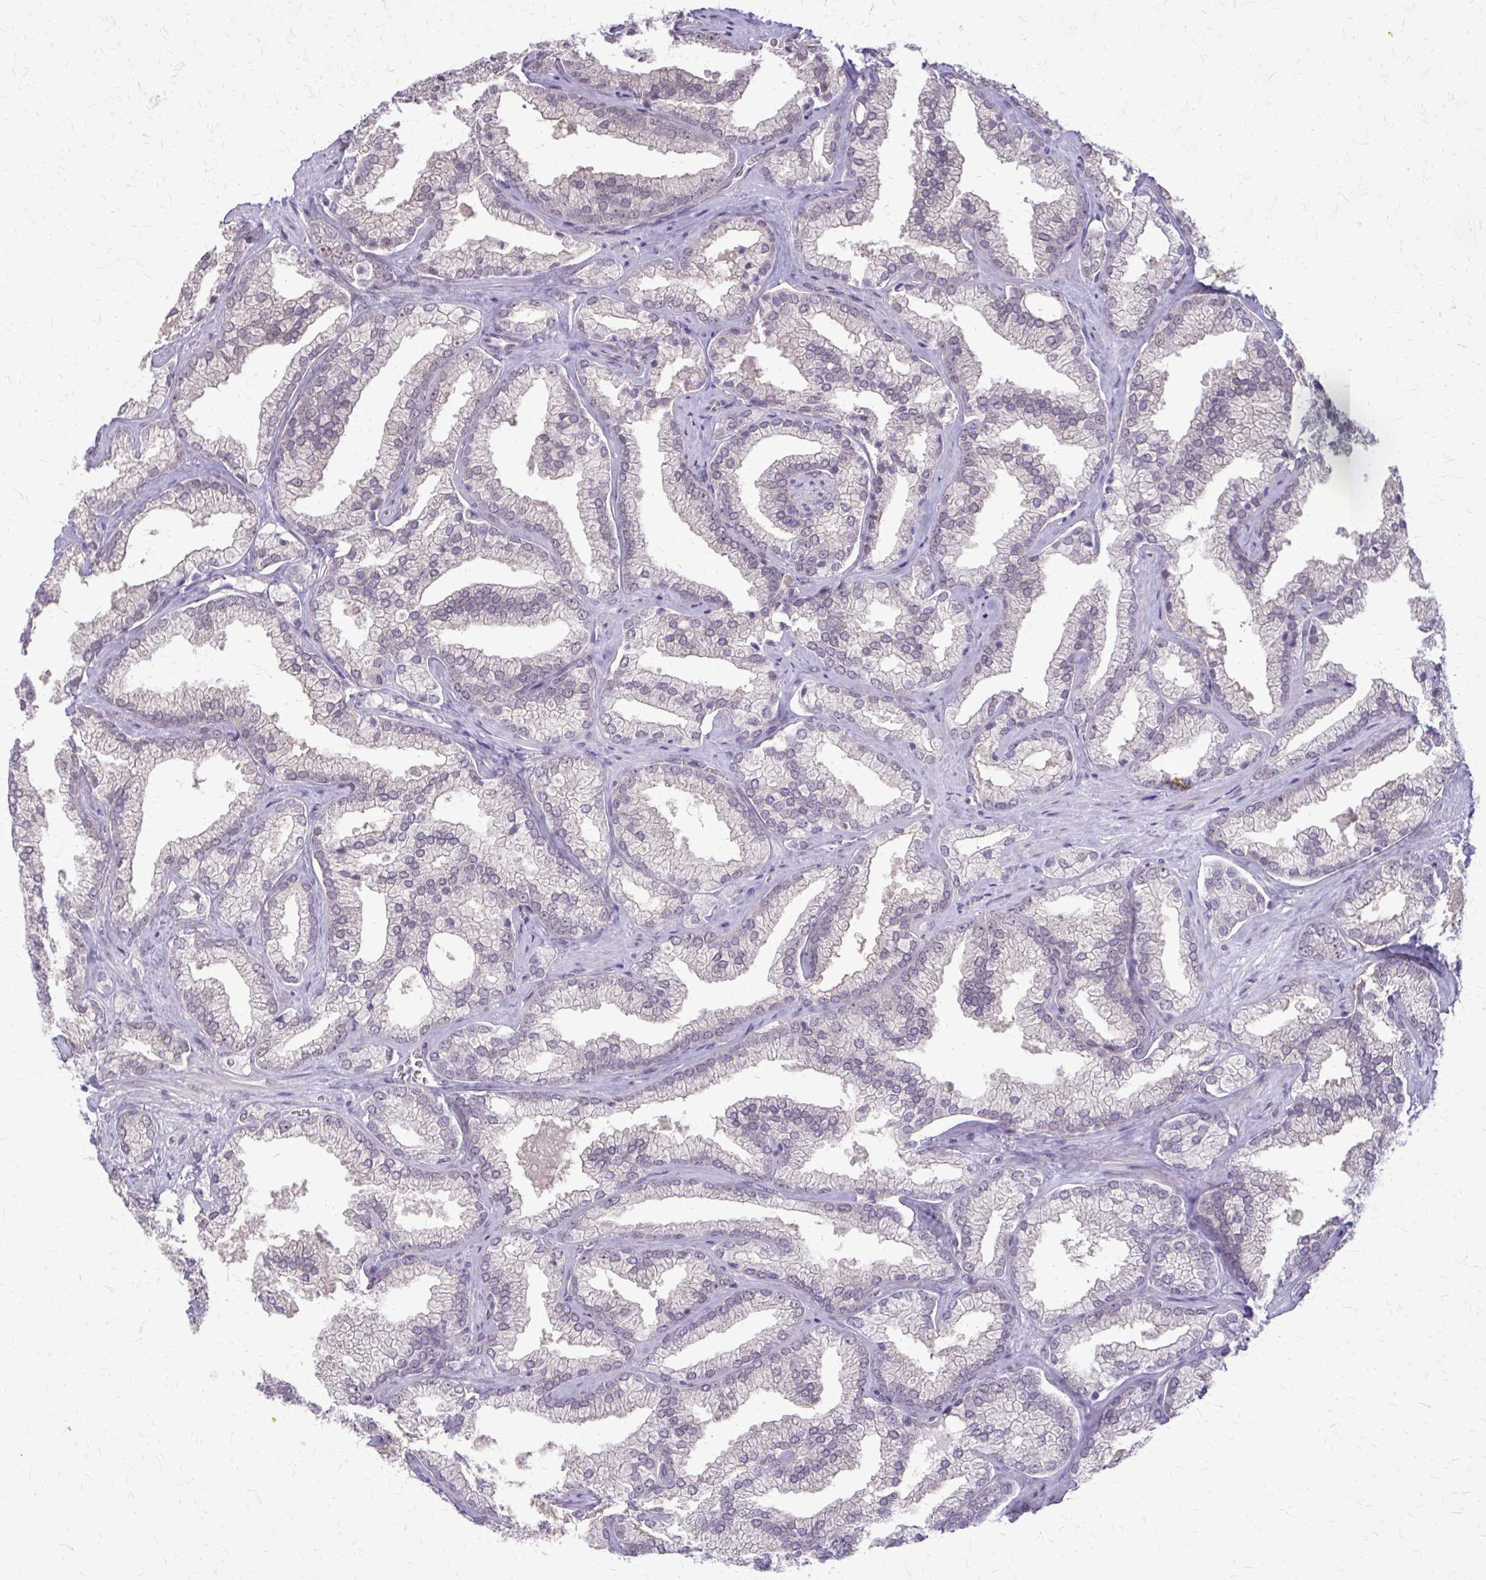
{"staining": {"intensity": "weak", "quantity": "<25%", "location": "nuclear"}, "tissue": "prostate cancer", "cell_type": "Tumor cells", "image_type": "cancer", "snomed": [{"axis": "morphology", "description": "Adenocarcinoma, High grade"}, {"axis": "topography", "description": "Prostate"}], "caption": "The micrograph exhibits no significant expression in tumor cells of prostate cancer.", "gene": "PLCB1", "patient": {"sex": "male", "age": 68}}